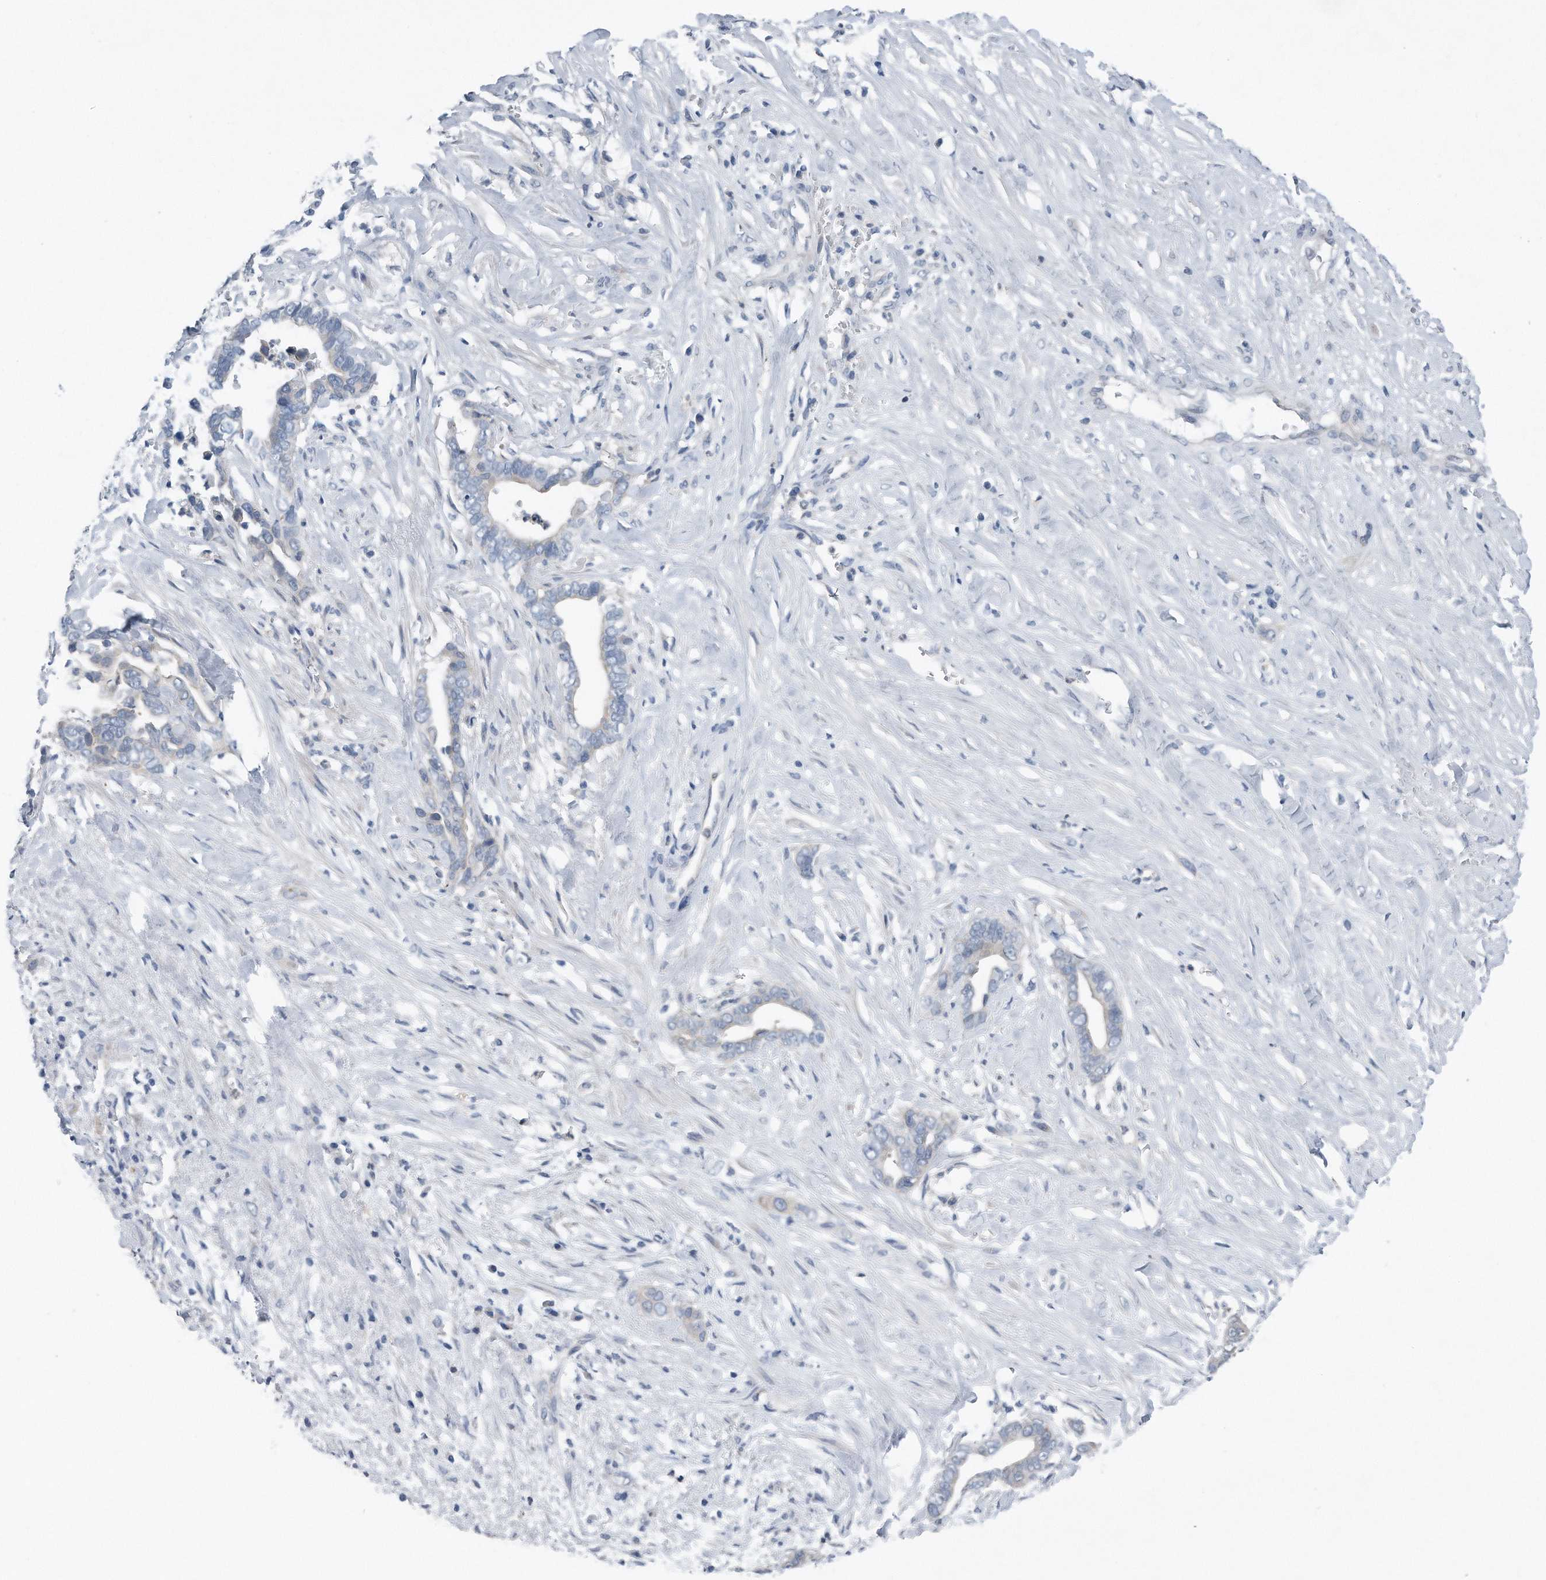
{"staining": {"intensity": "negative", "quantity": "none", "location": "none"}, "tissue": "liver cancer", "cell_type": "Tumor cells", "image_type": "cancer", "snomed": [{"axis": "morphology", "description": "Cholangiocarcinoma"}, {"axis": "topography", "description": "Liver"}], "caption": "Tumor cells show no significant staining in liver cancer. Brightfield microscopy of IHC stained with DAB (brown) and hematoxylin (blue), captured at high magnification.", "gene": "YRDC", "patient": {"sex": "female", "age": 79}}